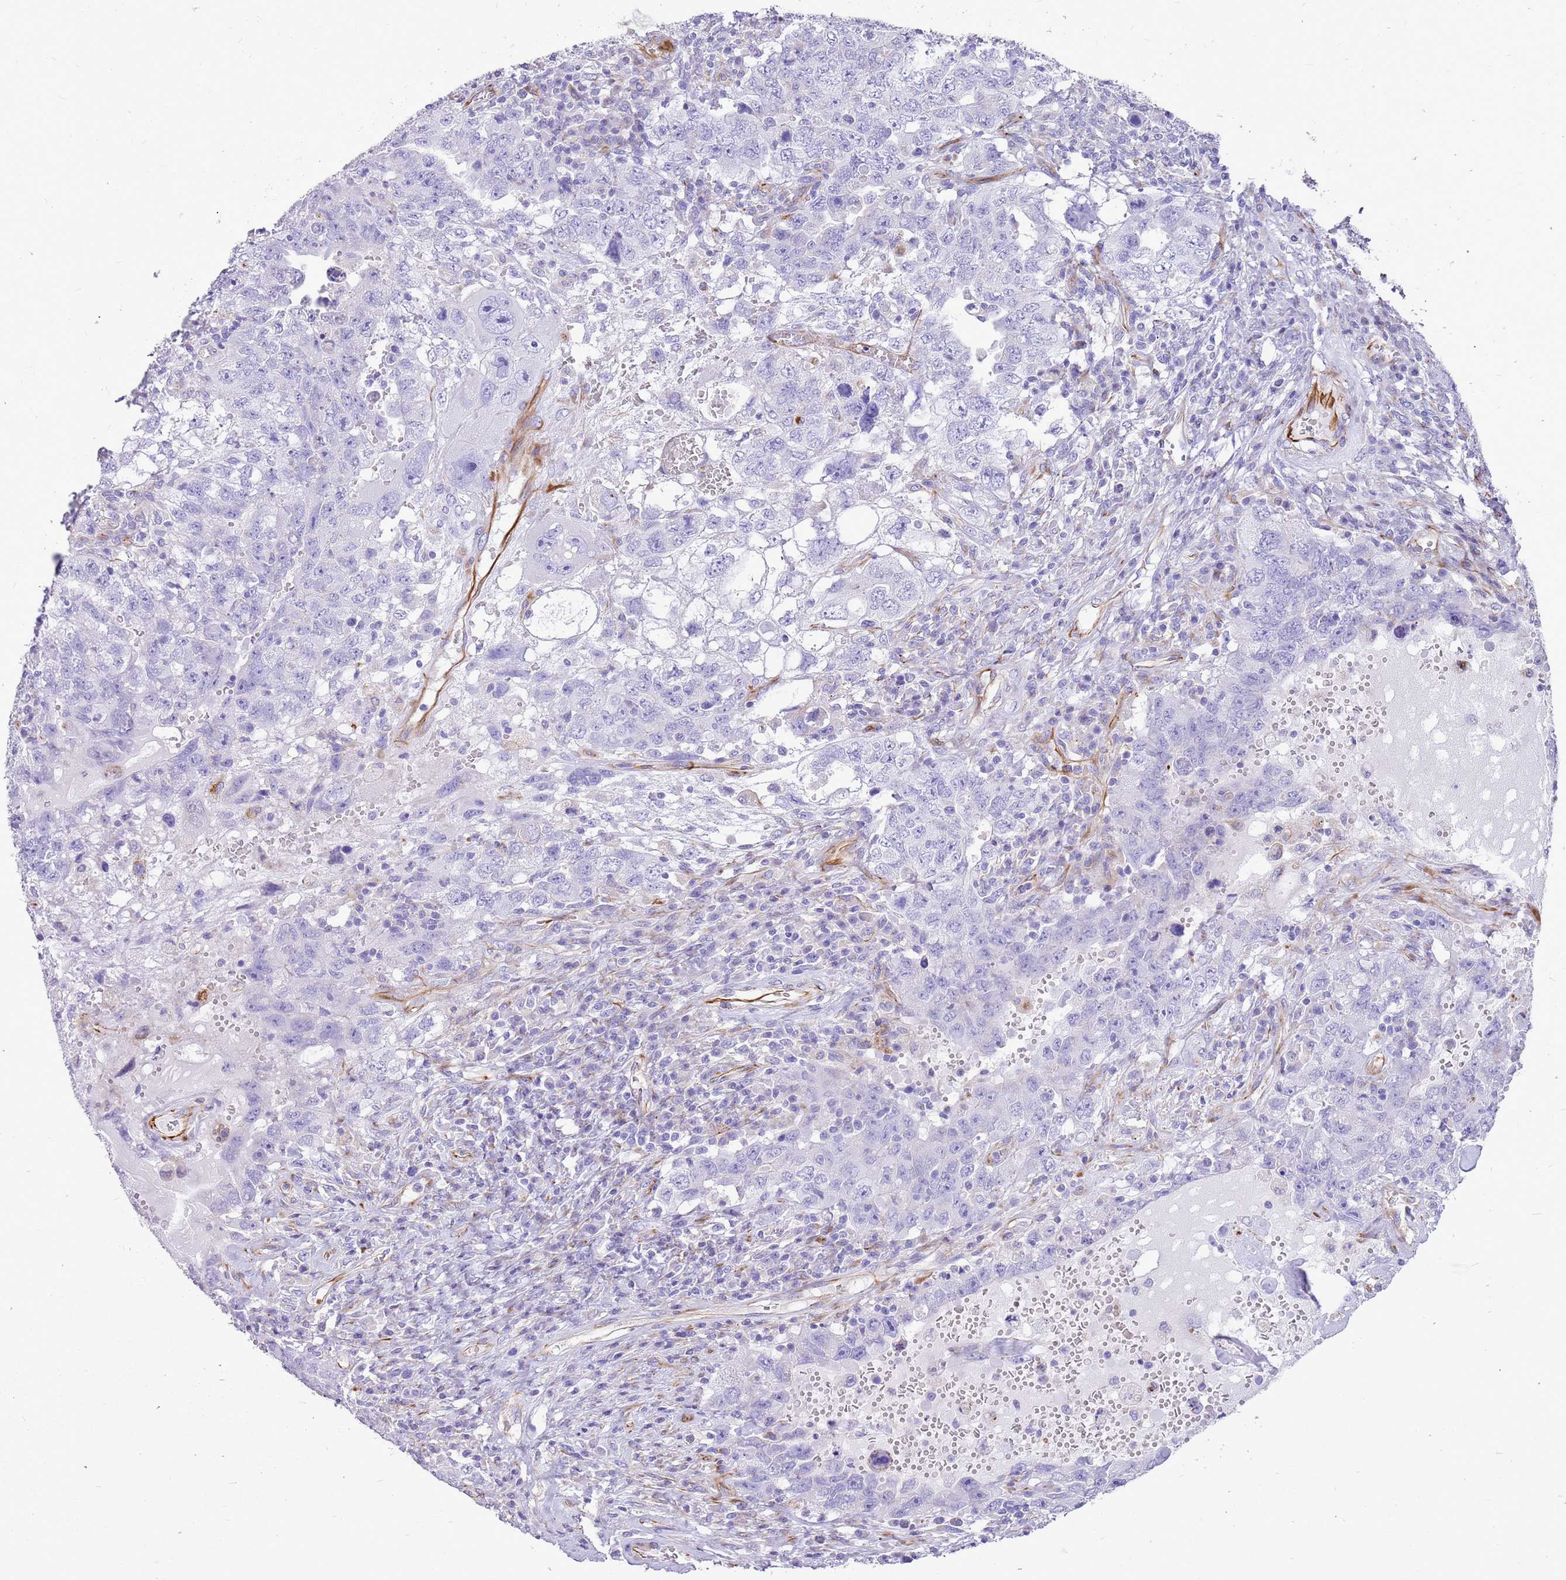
{"staining": {"intensity": "negative", "quantity": "none", "location": "none"}, "tissue": "testis cancer", "cell_type": "Tumor cells", "image_type": "cancer", "snomed": [{"axis": "morphology", "description": "Carcinoma, Embryonal, NOS"}, {"axis": "topography", "description": "Testis"}], "caption": "This image is of testis cancer (embryonal carcinoma) stained with IHC to label a protein in brown with the nuclei are counter-stained blue. There is no positivity in tumor cells. (DAB (3,3'-diaminobenzidine) IHC with hematoxylin counter stain).", "gene": "ZDHHC1", "patient": {"sex": "male", "age": 26}}